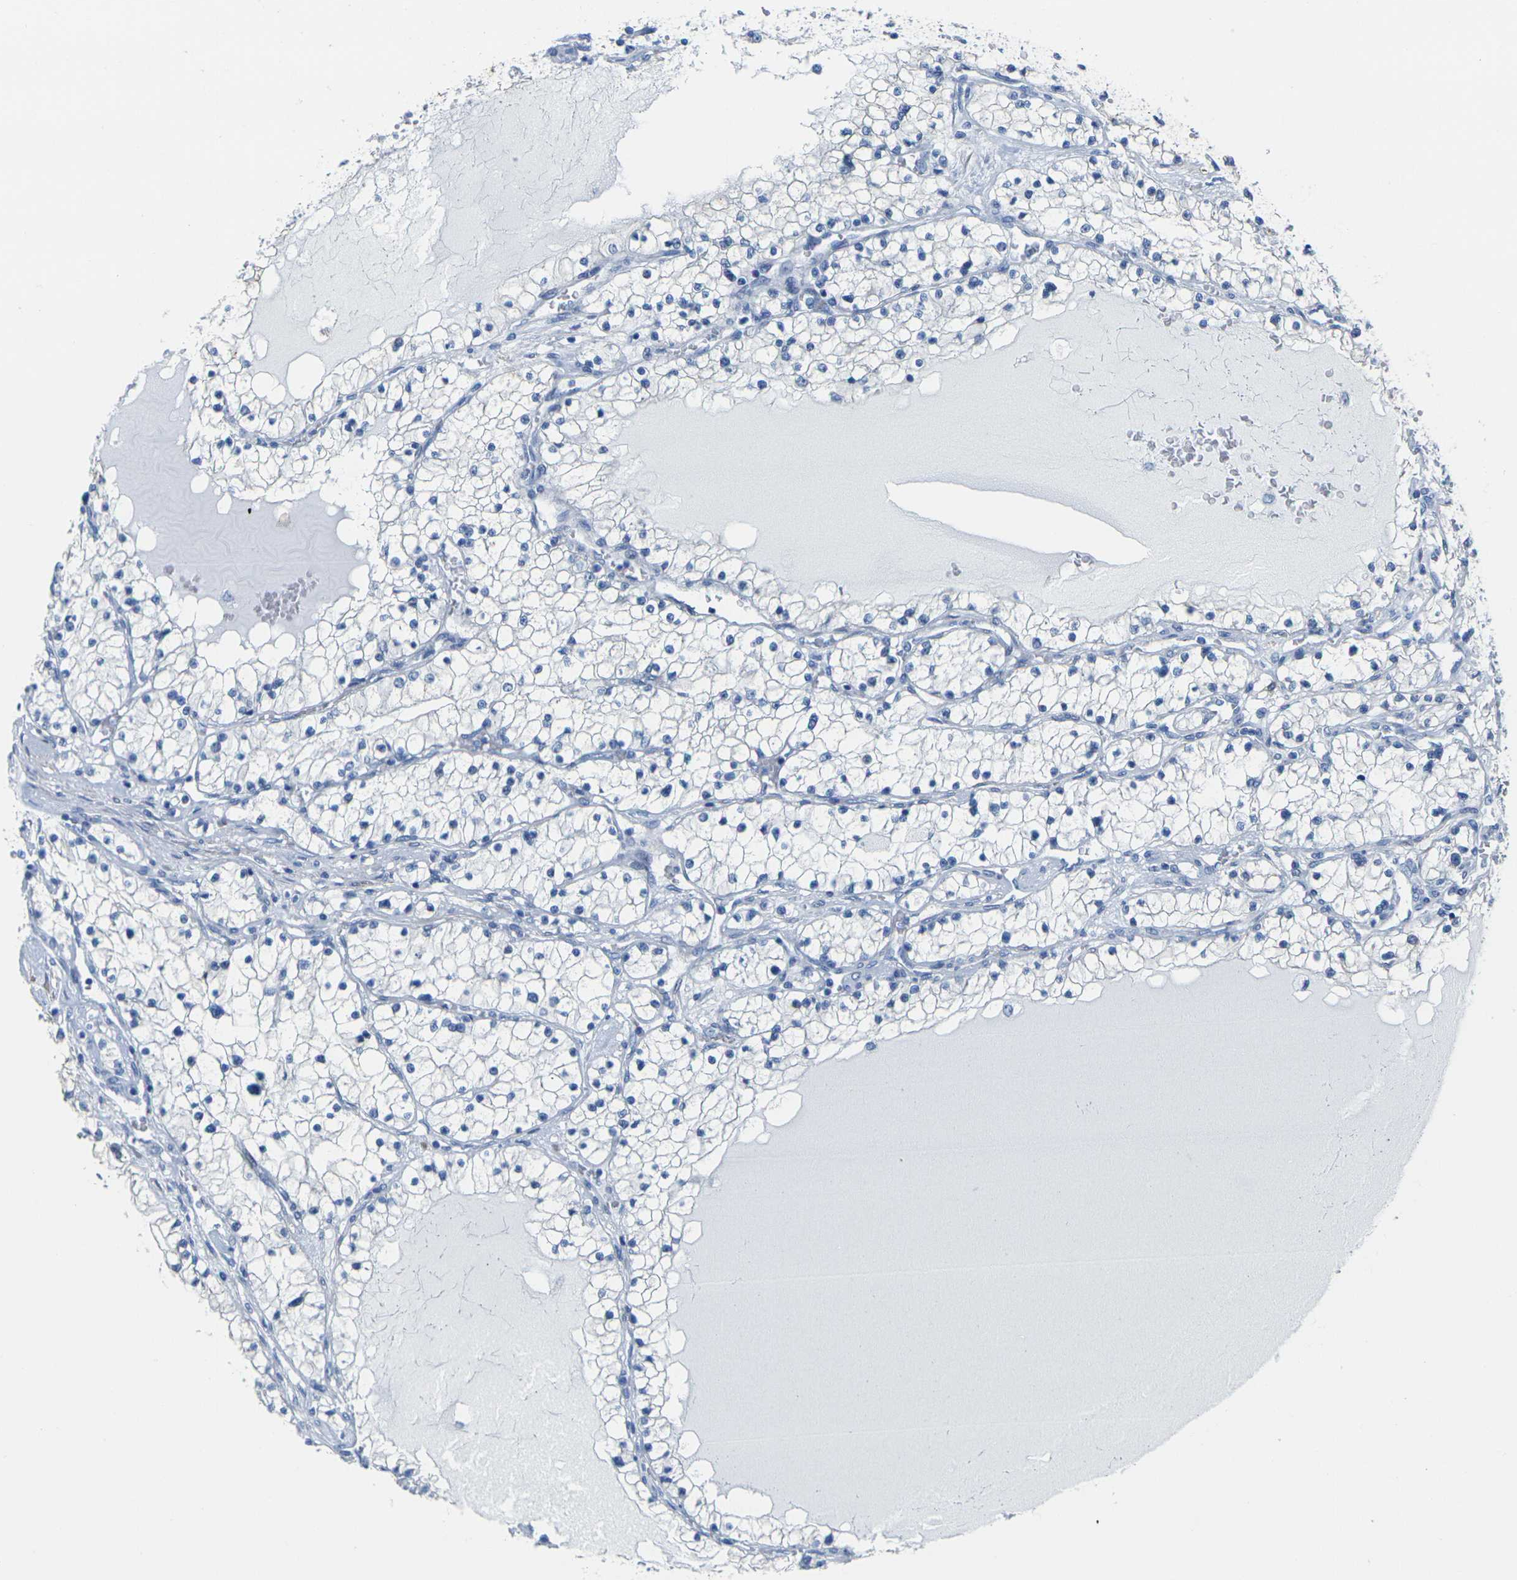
{"staining": {"intensity": "negative", "quantity": "none", "location": "none"}, "tissue": "renal cancer", "cell_type": "Tumor cells", "image_type": "cancer", "snomed": [{"axis": "morphology", "description": "Adenocarcinoma, NOS"}, {"axis": "topography", "description": "Kidney"}], "caption": "Immunohistochemistry histopathology image of neoplastic tissue: human adenocarcinoma (renal) stained with DAB exhibits no significant protein expression in tumor cells. Nuclei are stained in blue.", "gene": "CNN1", "patient": {"sex": "male", "age": 68}}